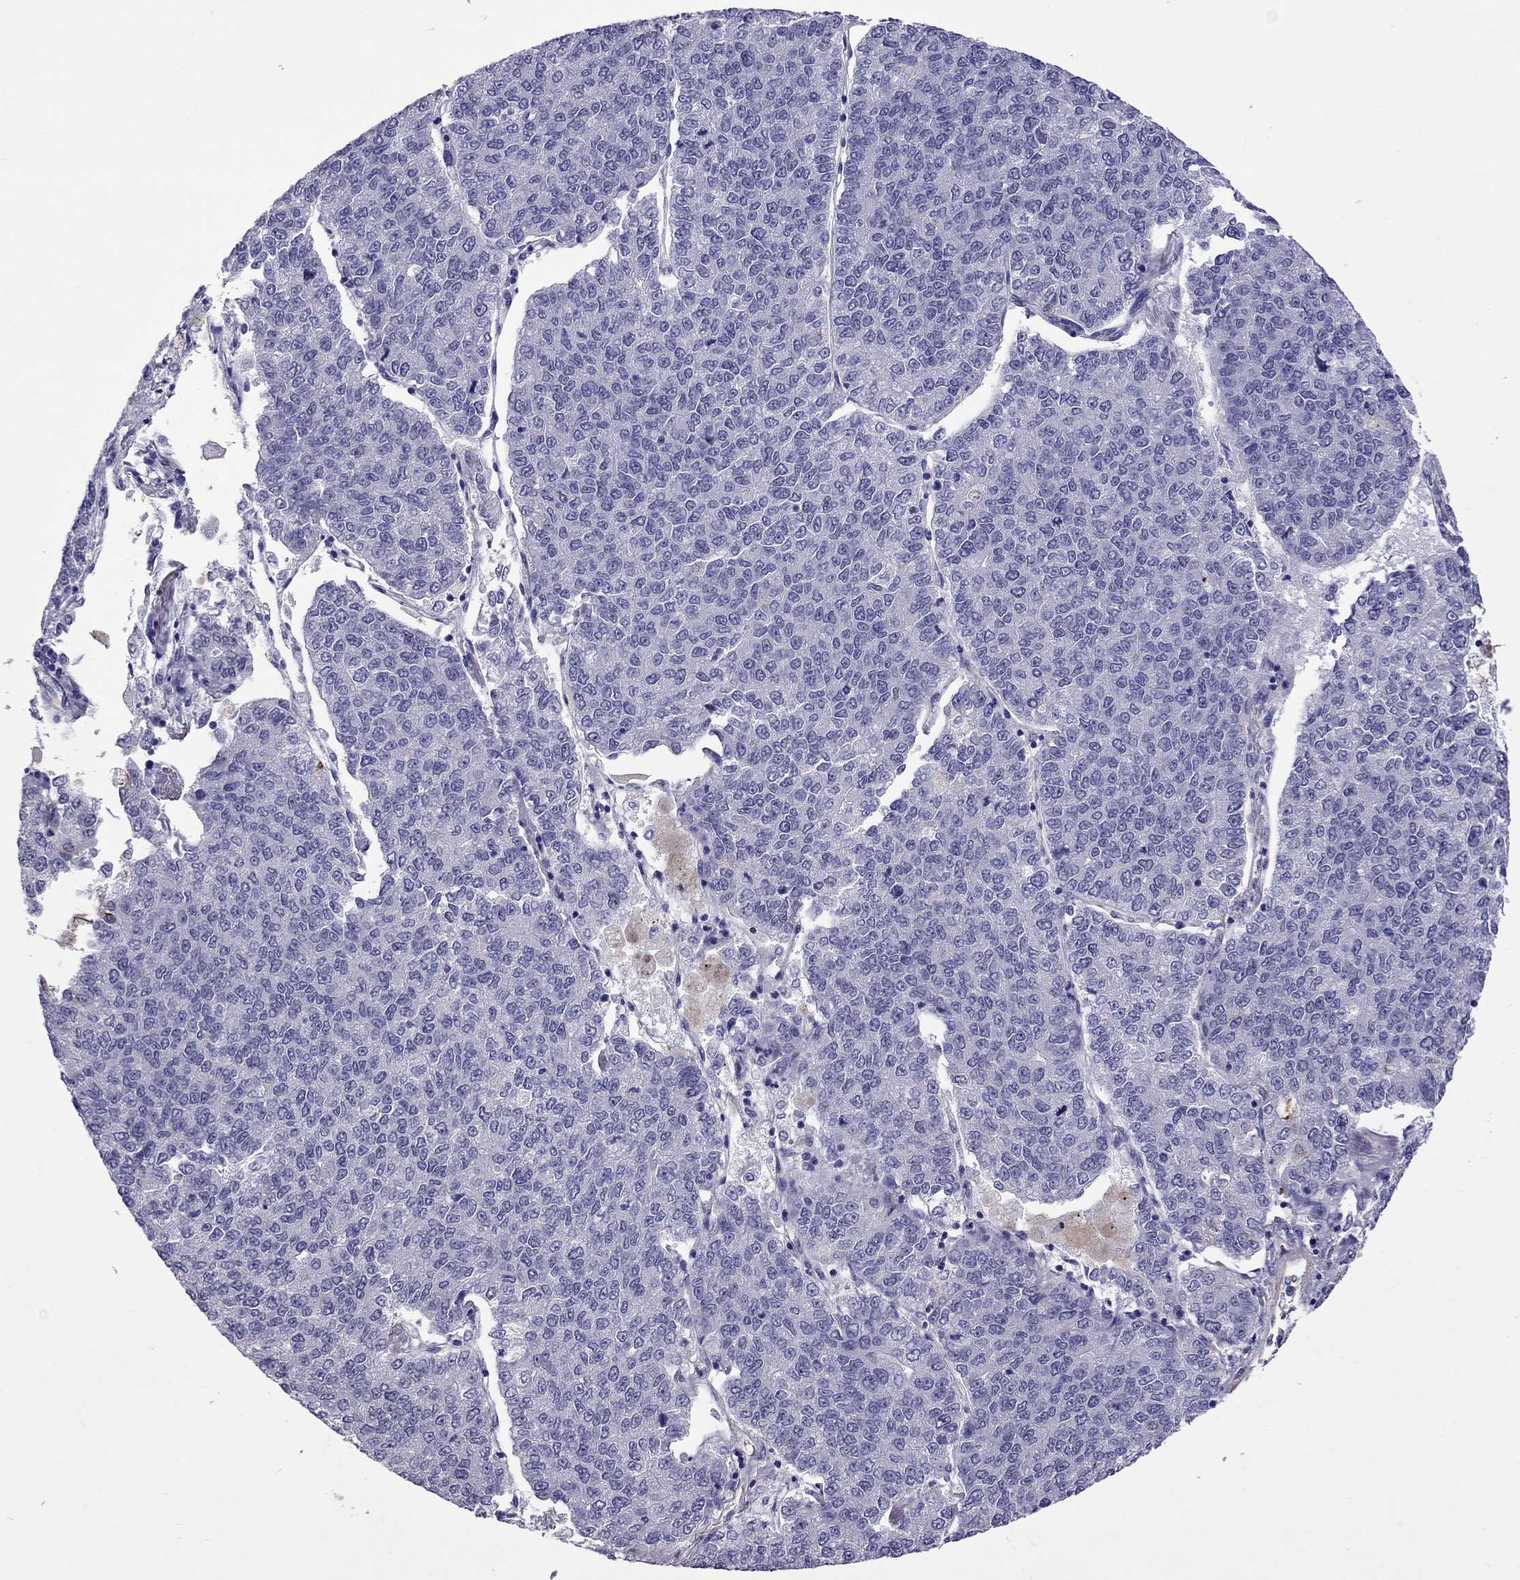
{"staining": {"intensity": "negative", "quantity": "none", "location": "none"}, "tissue": "lung cancer", "cell_type": "Tumor cells", "image_type": "cancer", "snomed": [{"axis": "morphology", "description": "Adenocarcinoma, NOS"}, {"axis": "topography", "description": "Lung"}], "caption": "DAB immunohistochemical staining of lung cancer reveals no significant staining in tumor cells.", "gene": "CHRNA5", "patient": {"sex": "male", "age": 49}}